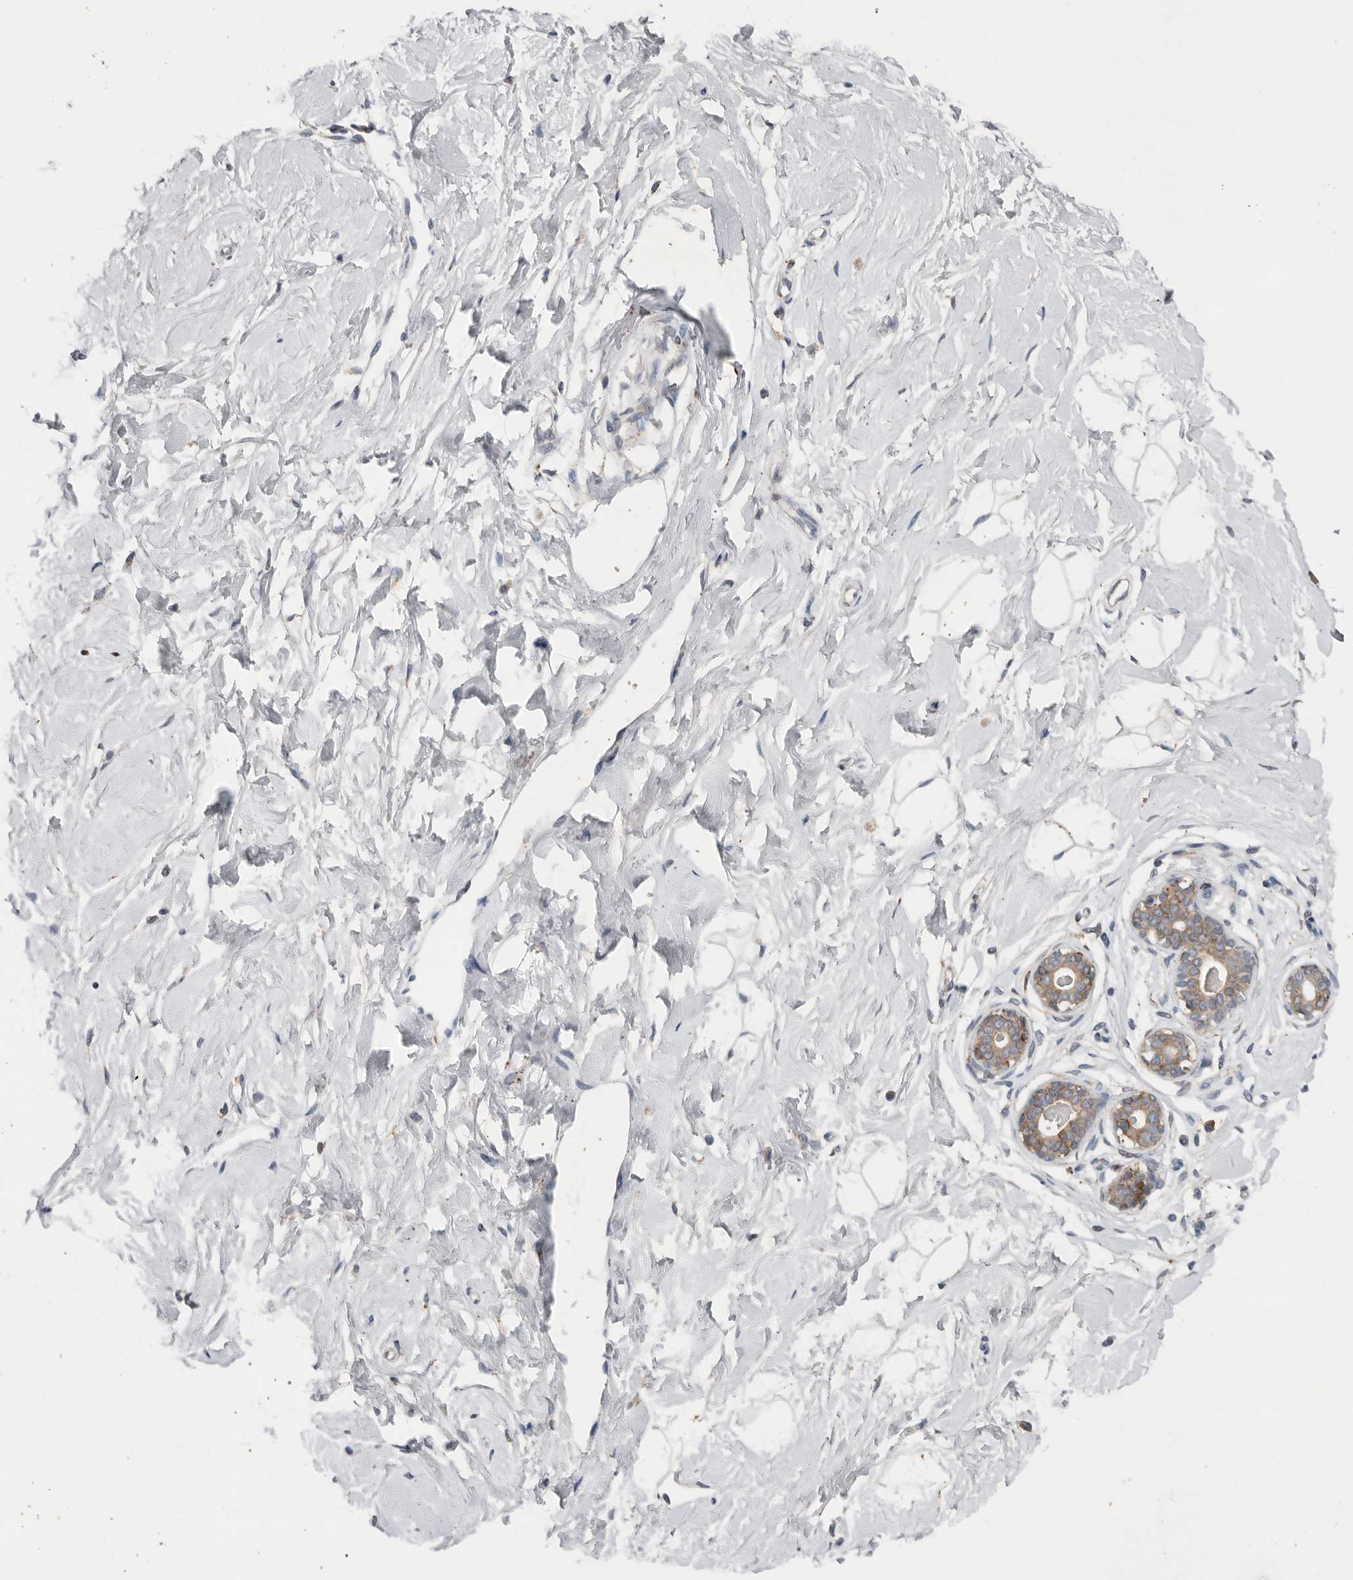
{"staining": {"intensity": "negative", "quantity": "none", "location": "none"}, "tissue": "breast", "cell_type": "Adipocytes", "image_type": "normal", "snomed": [{"axis": "morphology", "description": "Normal tissue, NOS"}, {"axis": "morphology", "description": "Adenoma, NOS"}, {"axis": "topography", "description": "Breast"}], "caption": "Breast was stained to show a protein in brown. There is no significant positivity in adipocytes.", "gene": "GANAB", "patient": {"sex": "female", "age": 23}}